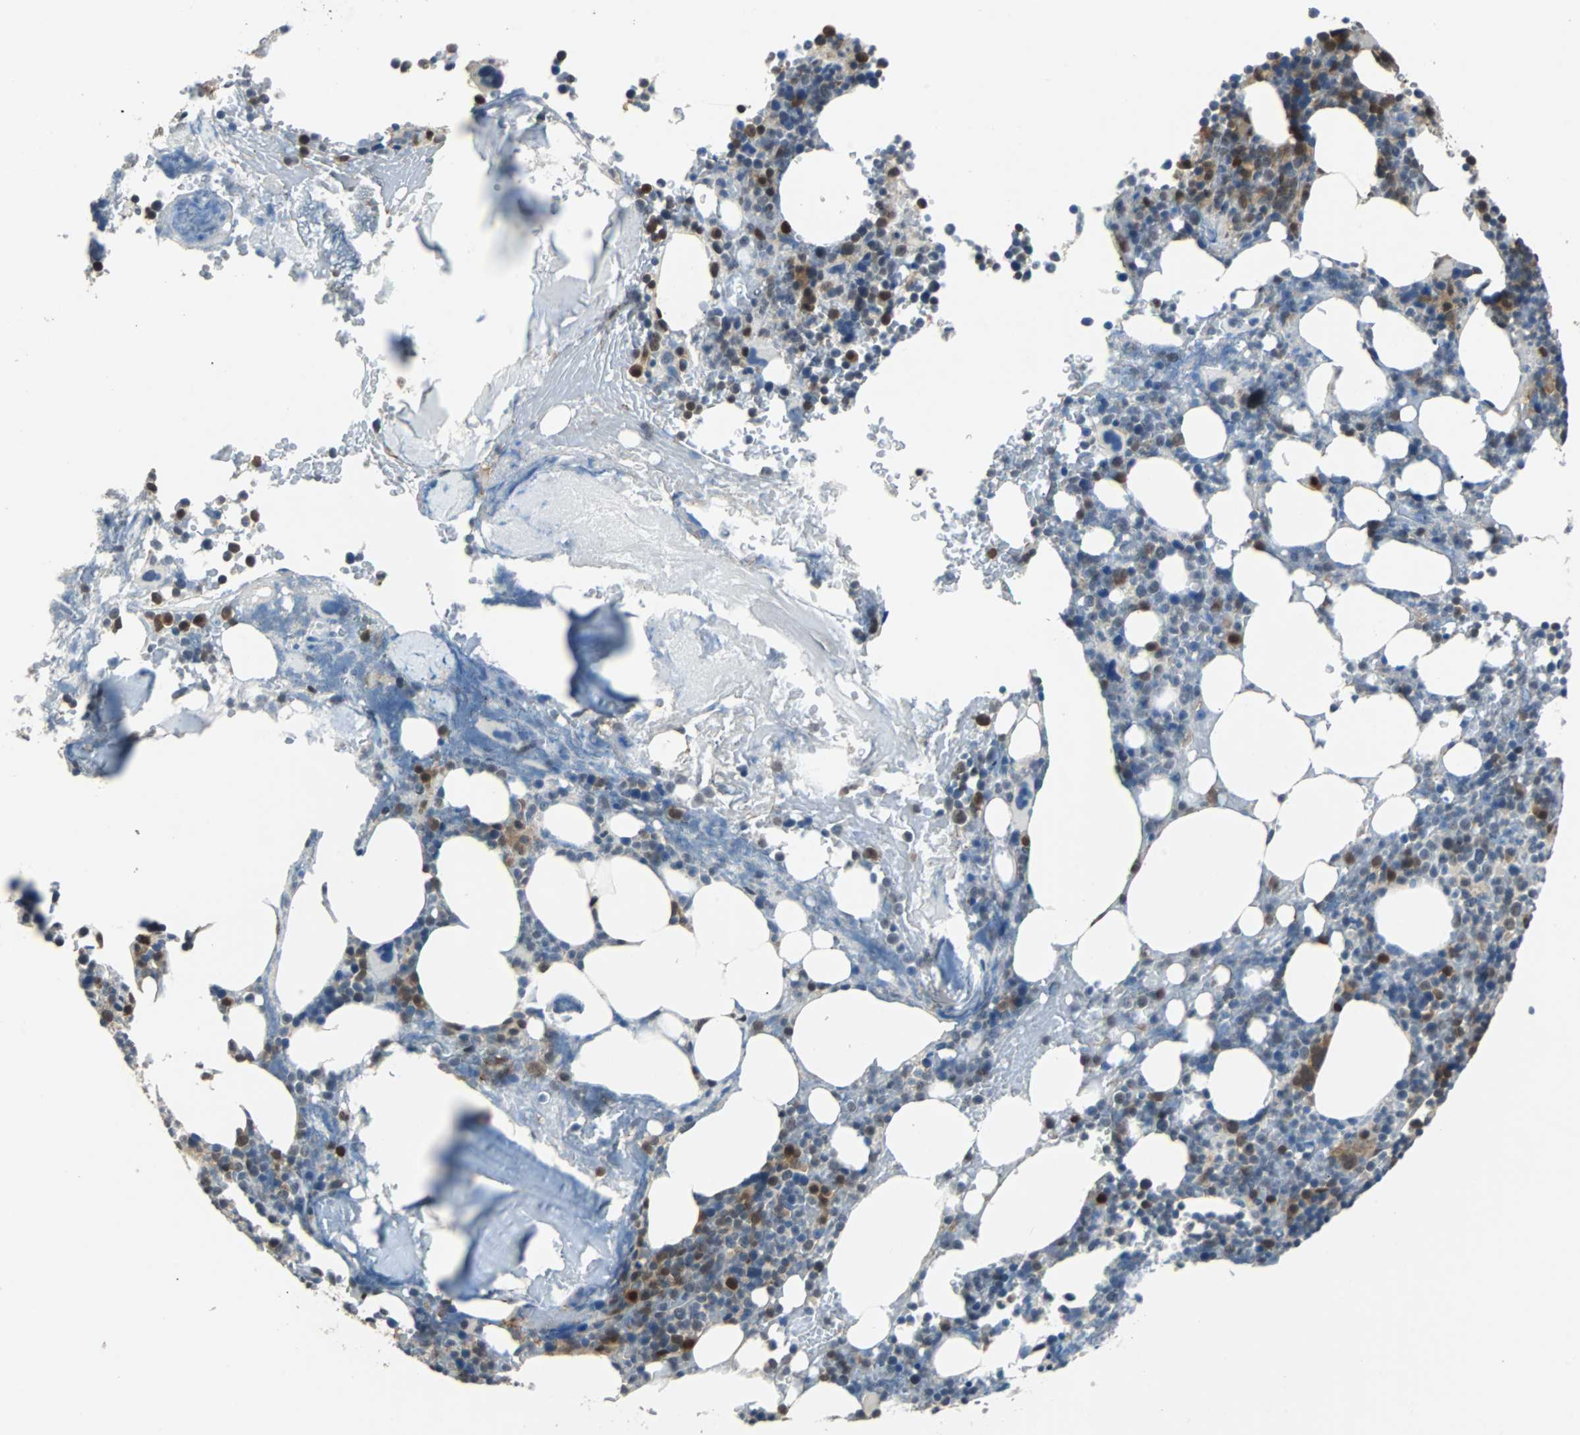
{"staining": {"intensity": "strong", "quantity": "25%-75%", "location": "nuclear"}, "tissue": "bone marrow", "cell_type": "Hematopoietic cells", "image_type": "normal", "snomed": [{"axis": "morphology", "description": "Normal tissue, NOS"}, {"axis": "topography", "description": "Bone marrow"}], "caption": "A brown stain shows strong nuclear staining of a protein in hematopoietic cells of benign bone marrow.", "gene": "PRDX6", "patient": {"sex": "female", "age": 66}}